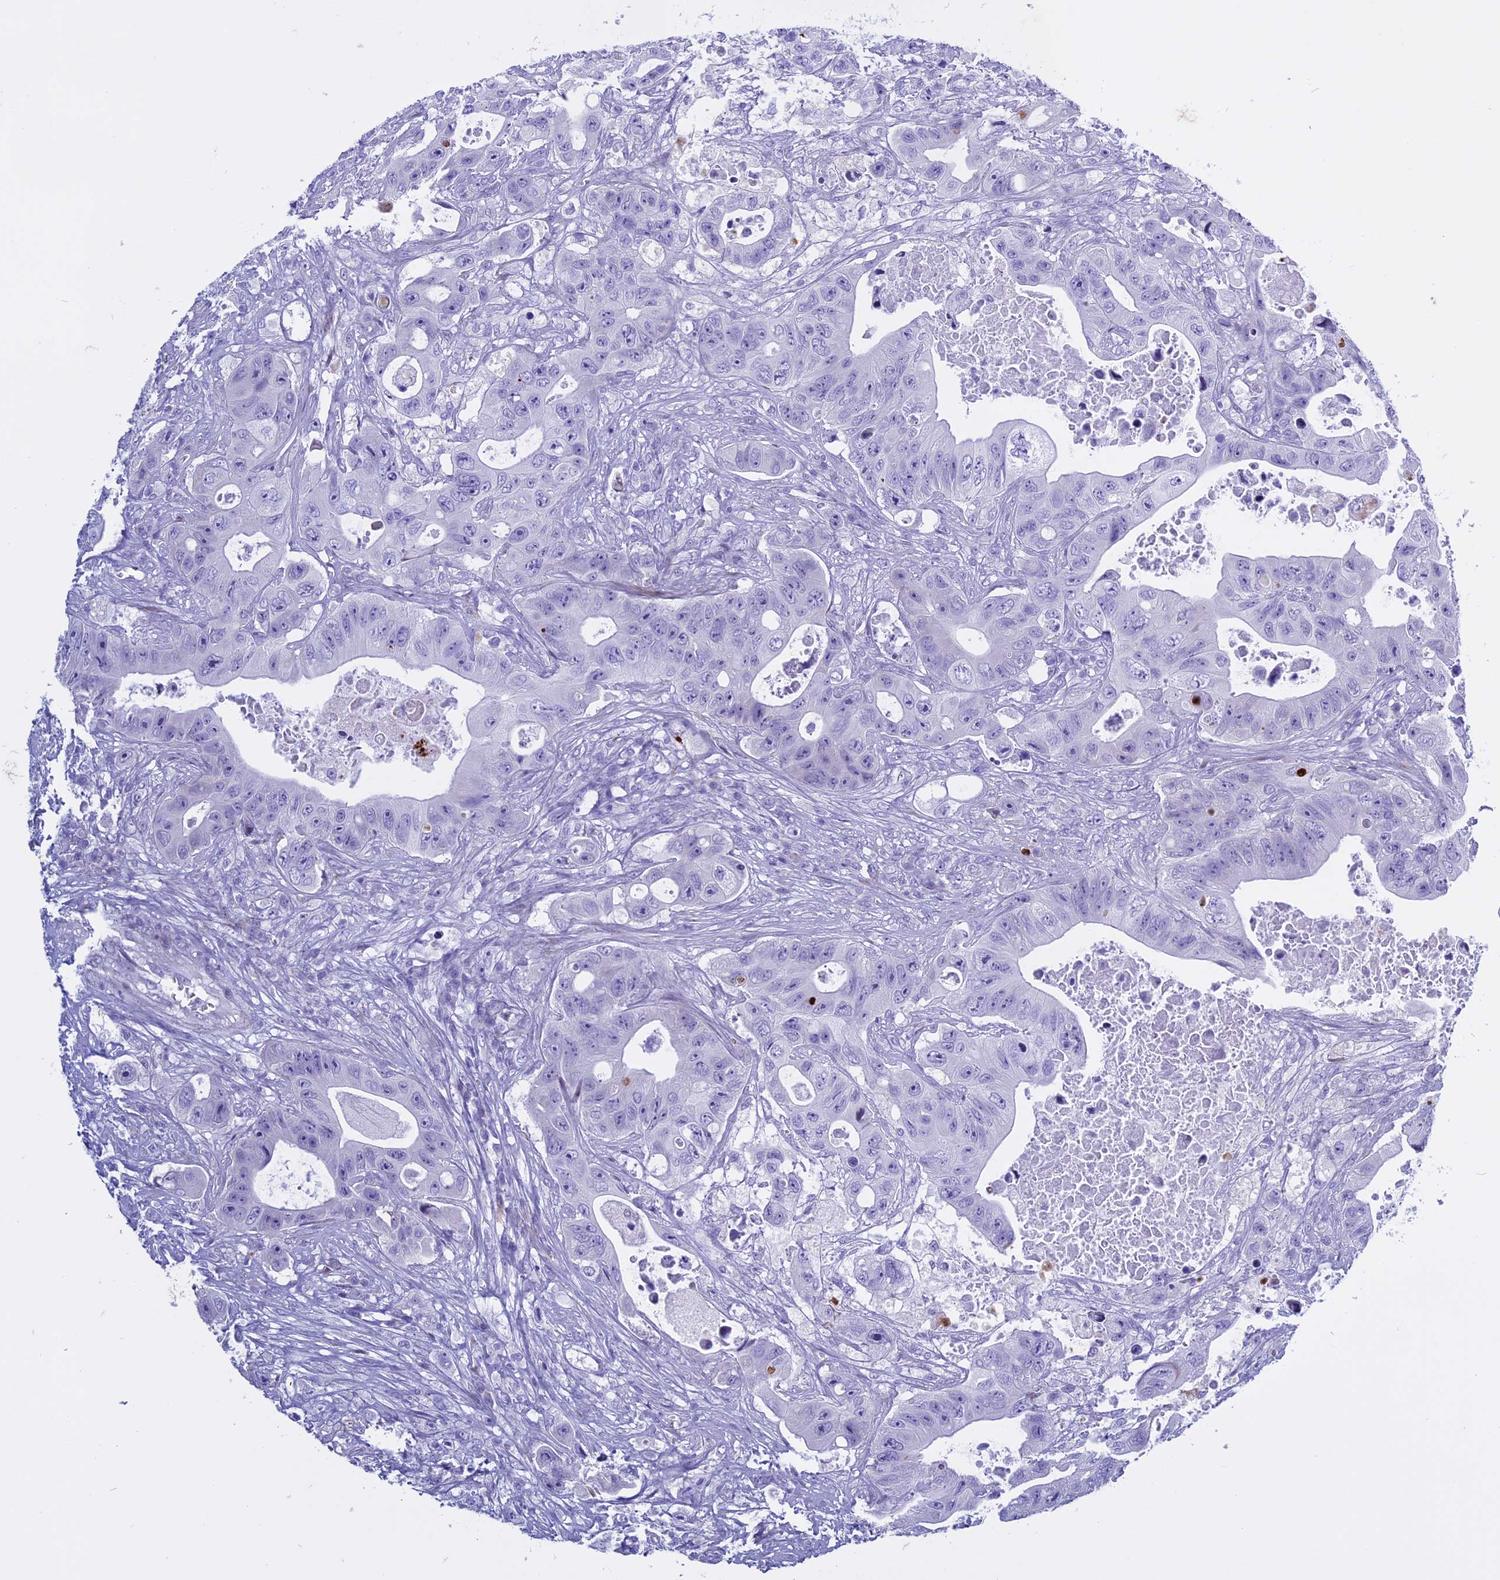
{"staining": {"intensity": "negative", "quantity": "none", "location": "none"}, "tissue": "colorectal cancer", "cell_type": "Tumor cells", "image_type": "cancer", "snomed": [{"axis": "morphology", "description": "Adenocarcinoma, NOS"}, {"axis": "topography", "description": "Colon"}], "caption": "This is a photomicrograph of IHC staining of adenocarcinoma (colorectal), which shows no staining in tumor cells.", "gene": "KCTD21", "patient": {"sex": "female", "age": 46}}